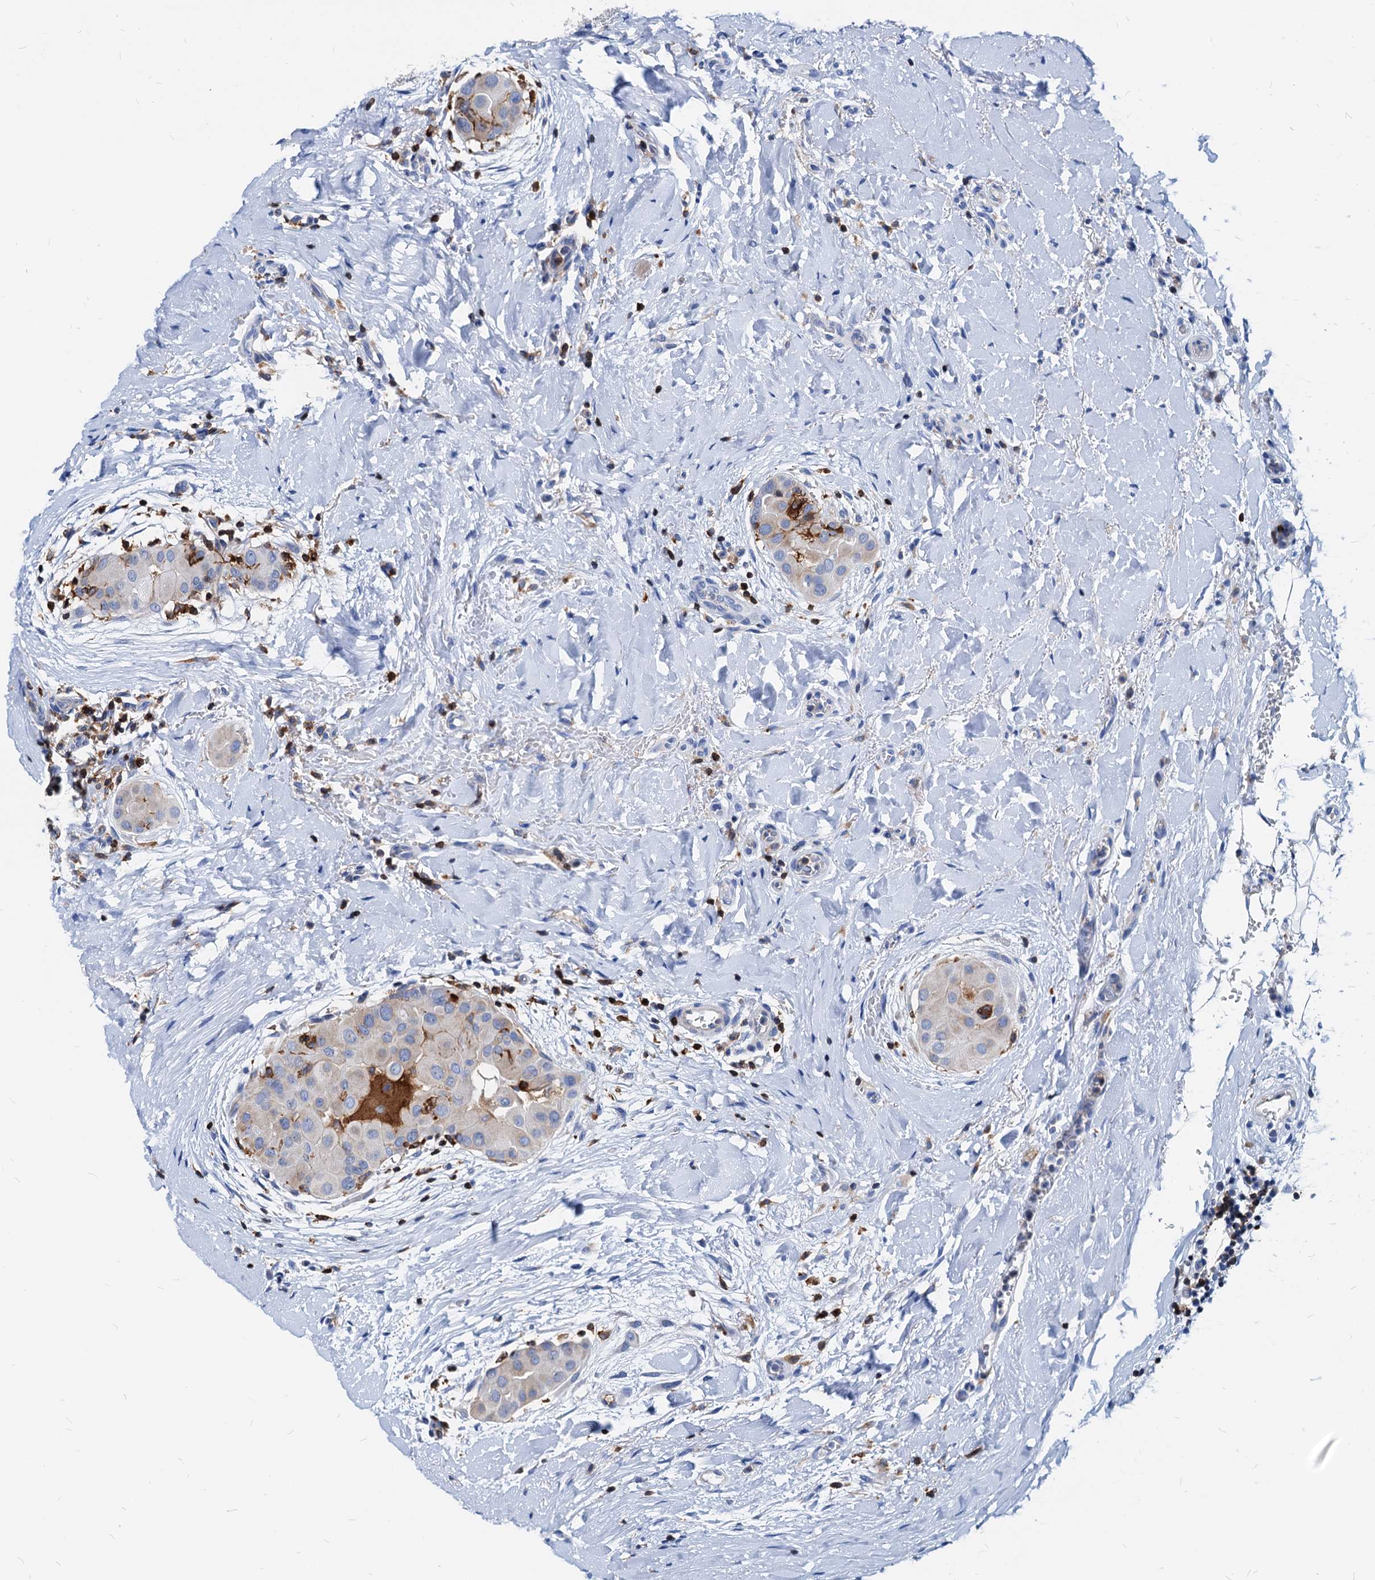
{"staining": {"intensity": "negative", "quantity": "none", "location": "none"}, "tissue": "thyroid cancer", "cell_type": "Tumor cells", "image_type": "cancer", "snomed": [{"axis": "morphology", "description": "Papillary adenocarcinoma, NOS"}, {"axis": "topography", "description": "Thyroid gland"}], "caption": "Micrograph shows no significant protein staining in tumor cells of thyroid cancer (papillary adenocarcinoma). Nuclei are stained in blue.", "gene": "LCP2", "patient": {"sex": "male", "age": 33}}